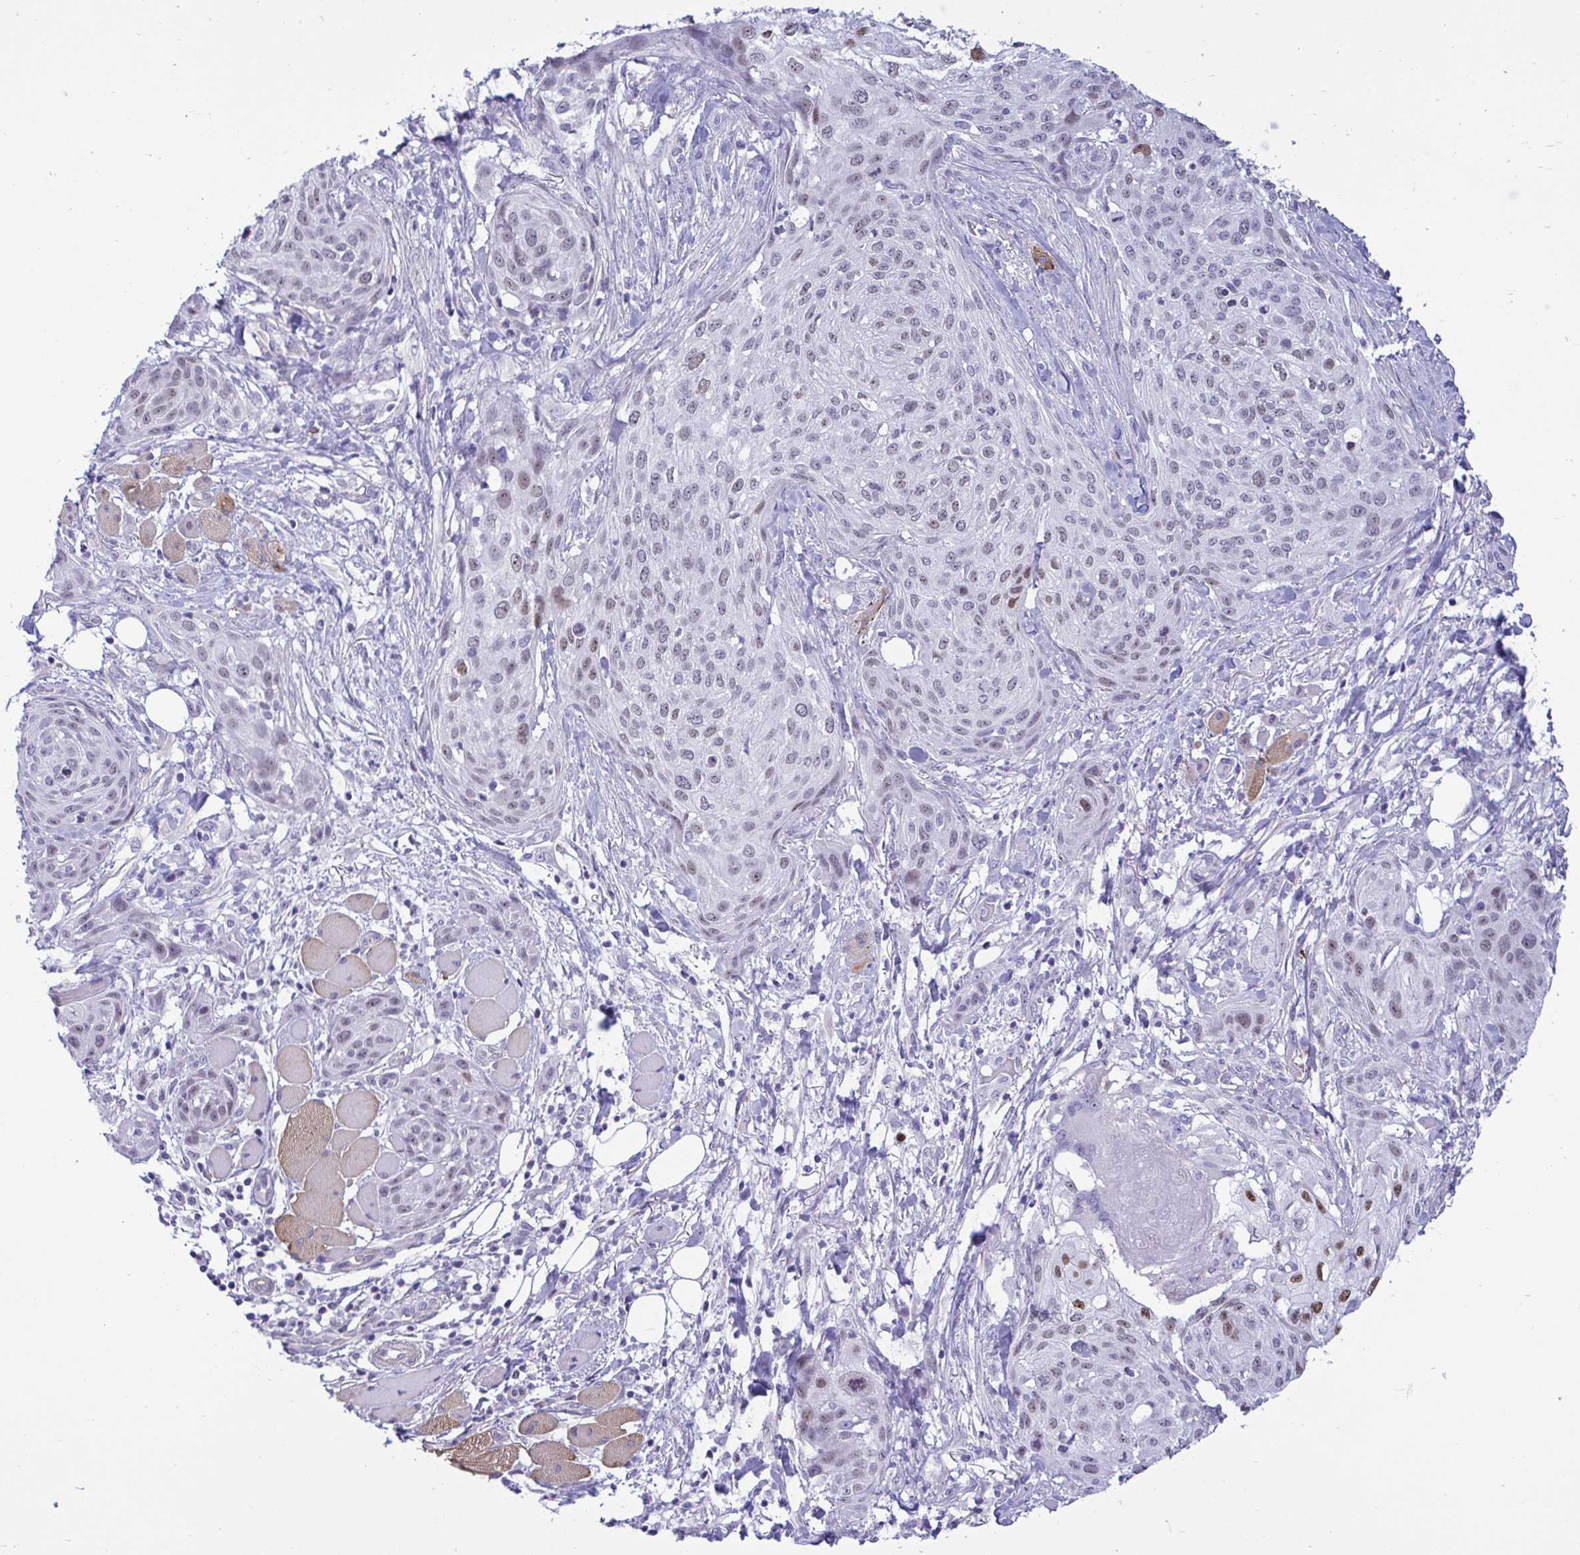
{"staining": {"intensity": "weak", "quantity": "25%-75%", "location": "nuclear"}, "tissue": "skin cancer", "cell_type": "Tumor cells", "image_type": "cancer", "snomed": [{"axis": "morphology", "description": "Squamous cell carcinoma, NOS"}, {"axis": "topography", "description": "Skin"}], "caption": "Immunohistochemical staining of skin squamous cell carcinoma reveals weak nuclear protein positivity in about 25%-75% of tumor cells. Ihc stains the protein of interest in brown and the nuclei are stained blue.", "gene": "SLC25A51", "patient": {"sex": "female", "age": 87}}